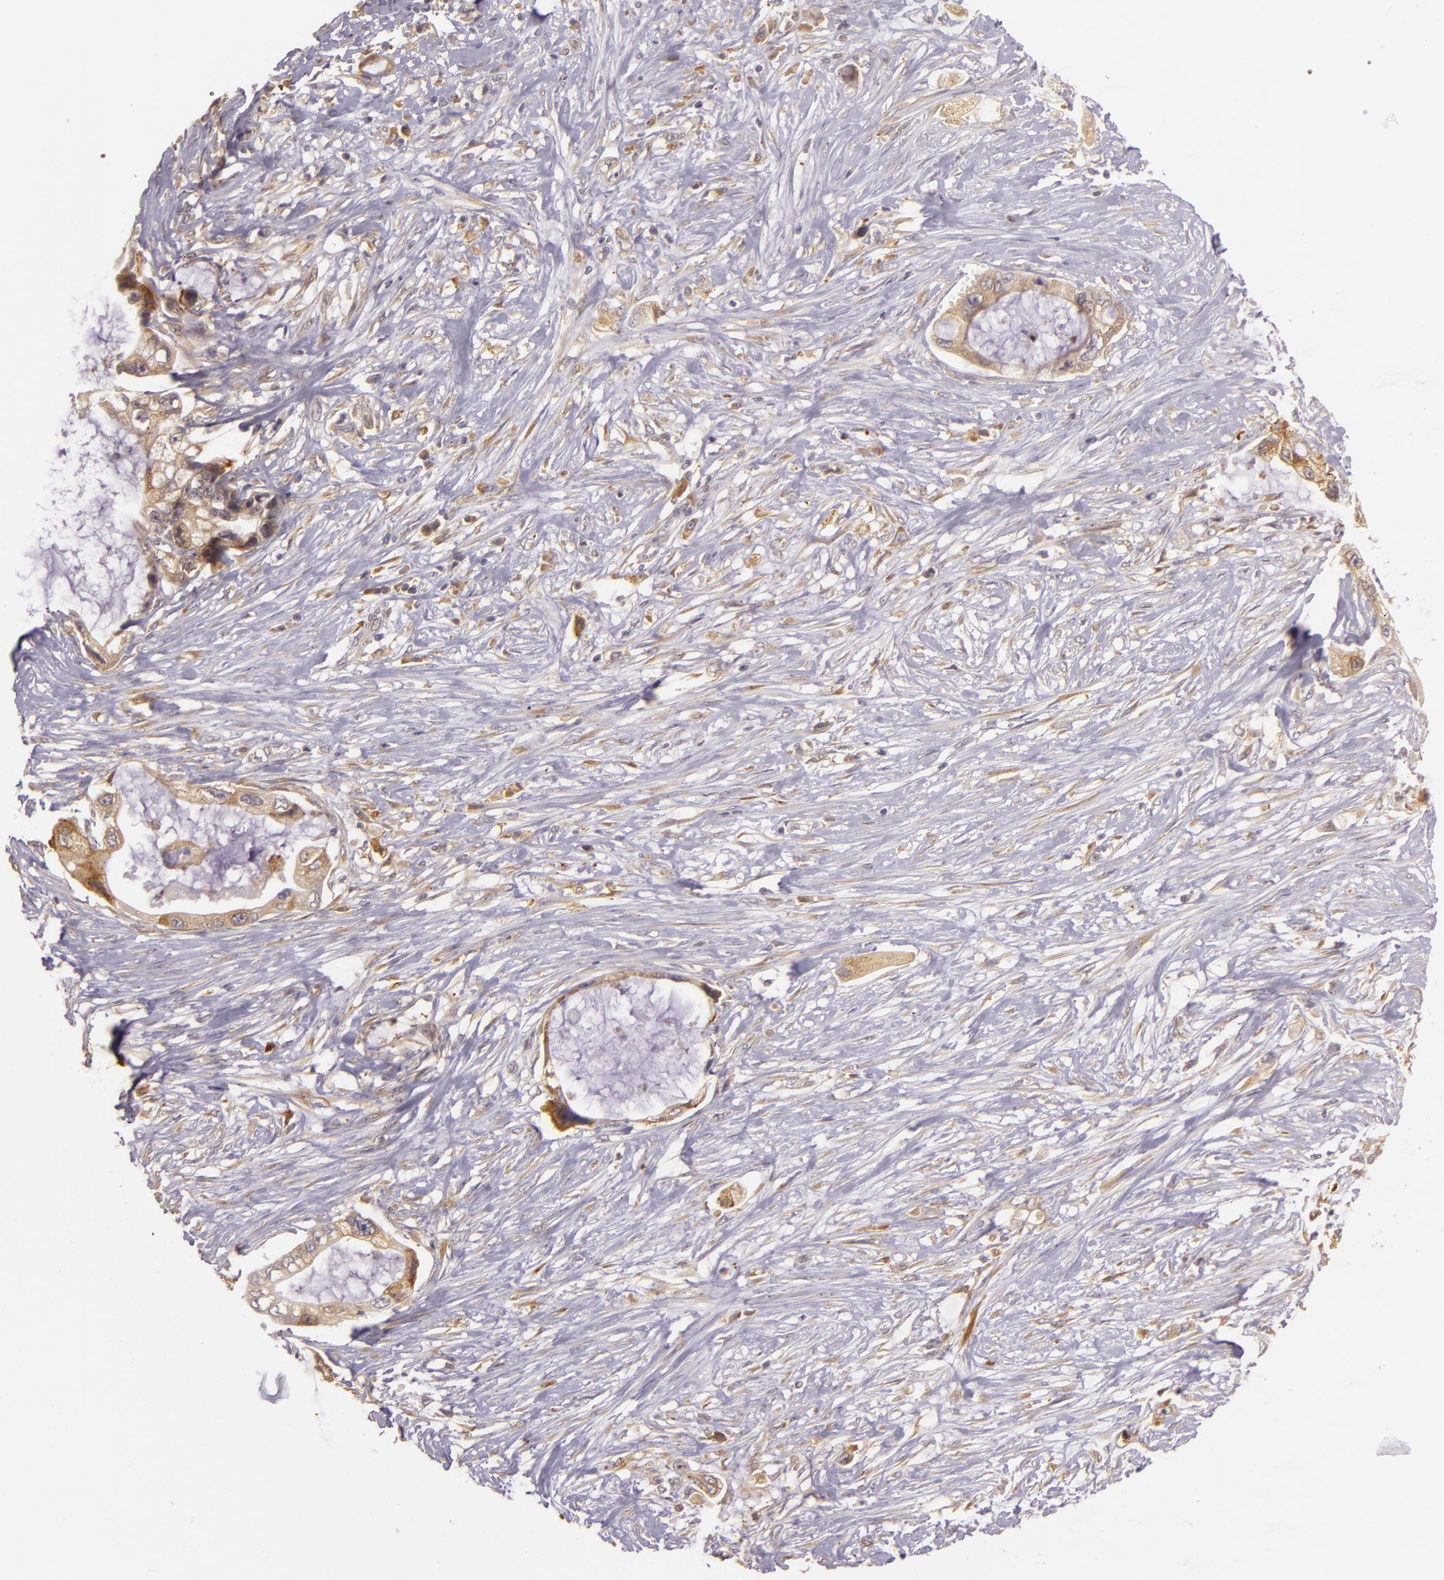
{"staining": {"intensity": "weak", "quantity": ">75%", "location": "cytoplasmic/membranous"}, "tissue": "pancreatic cancer", "cell_type": "Tumor cells", "image_type": "cancer", "snomed": [{"axis": "morphology", "description": "Adenocarcinoma, NOS"}, {"axis": "topography", "description": "Pancreas"}, {"axis": "topography", "description": "Stomach, upper"}], "caption": "Immunohistochemistry of human adenocarcinoma (pancreatic) demonstrates low levels of weak cytoplasmic/membranous staining in about >75% of tumor cells. (Stains: DAB (3,3'-diaminobenzidine) in brown, nuclei in blue, Microscopy: brightfield microscopy at high magnification).", "gene": "PPP1R3F", "patient": {"sex": "male", "age": 77}}